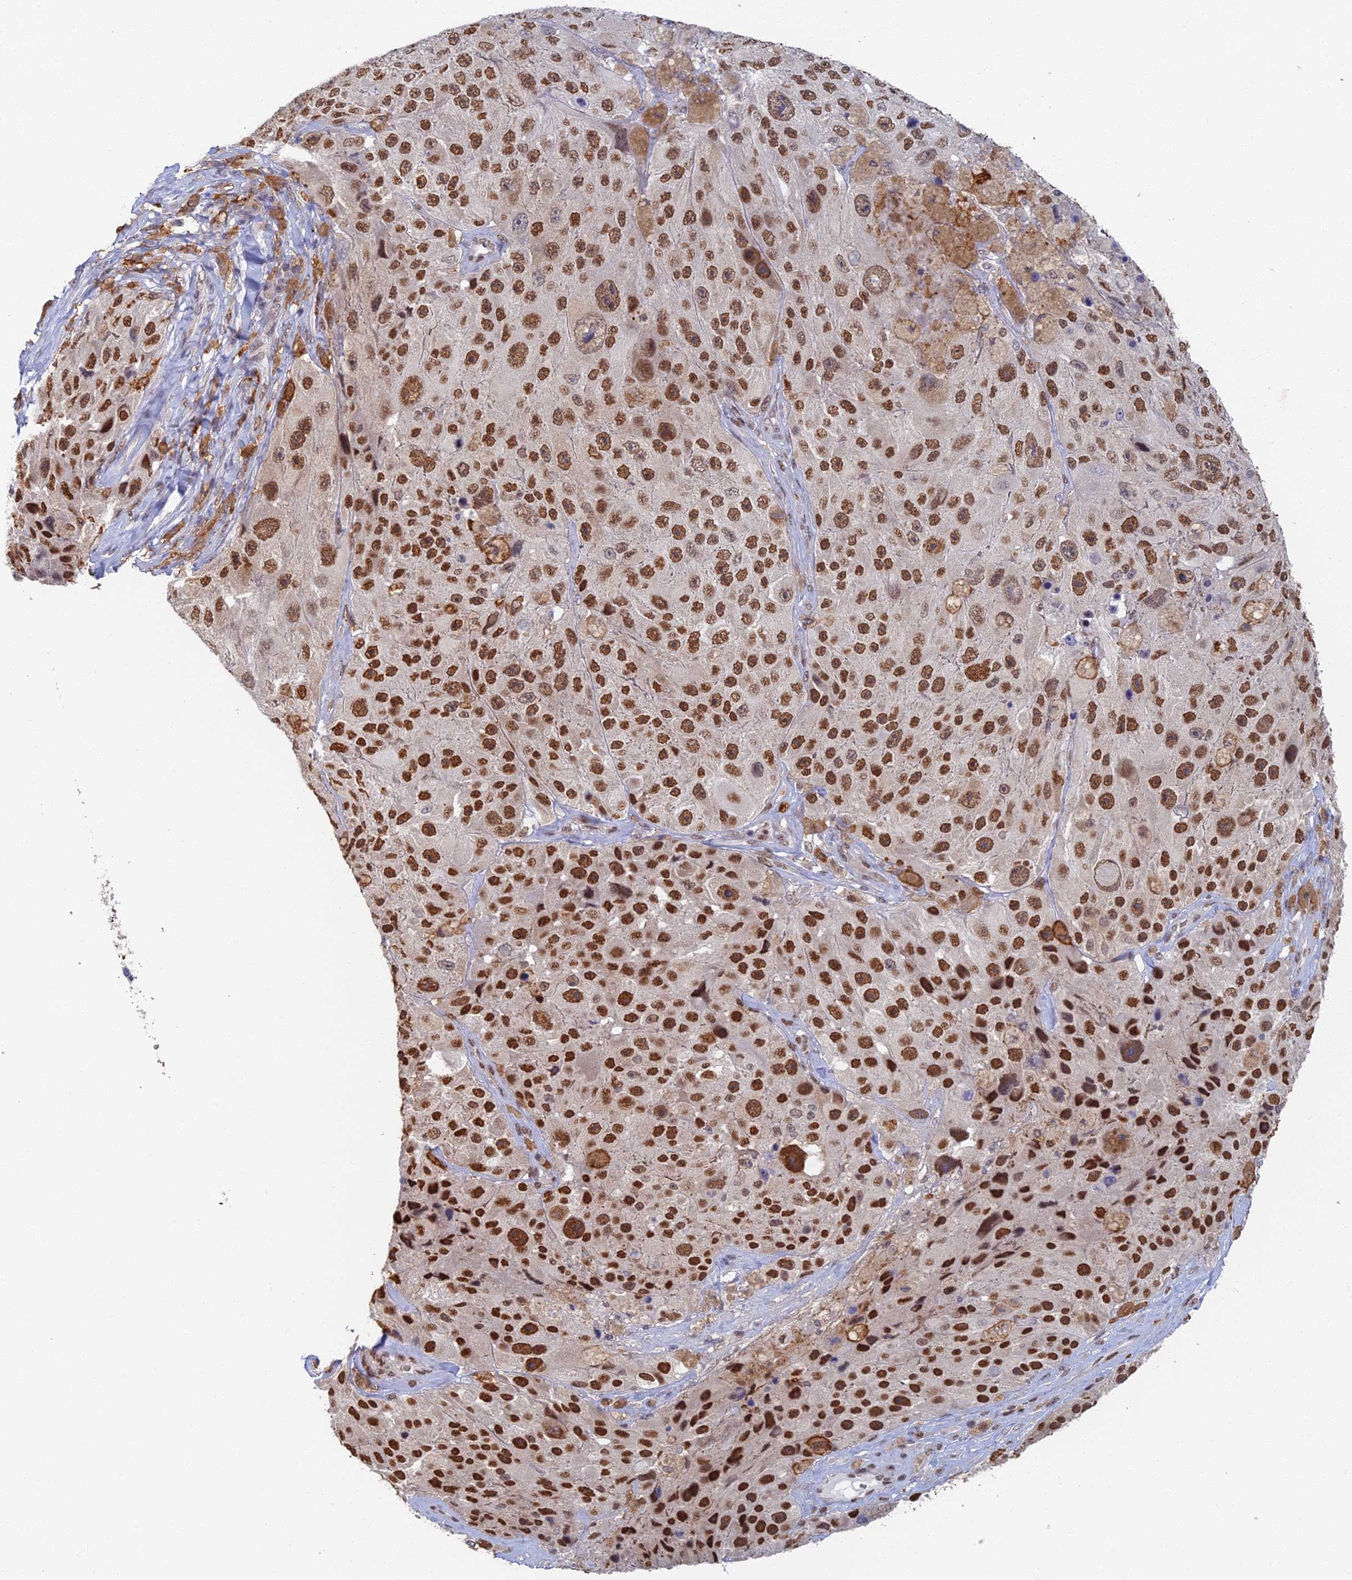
{"staining": {"intensity": "strong", "quantity": ">75%", "location": "nuclear"}, "tissue": "melanoma", "cell_type": "Tumor cells", "image_type": "cancer", "snomed": [{"axis": "morphology", "description": "Malignant melanoma, Metastatic site"}, {"axis": "topography", "description": "Lymph node"}], "caption": "IHC of malignant melanoma (metastatic site) shows high levels of strong nuclear staining in approximately >75% of tumor cells. The protein is stained brown, and the nuclei are stained in blue (DAB (3,3'-diaminobenzidine) IHC with brightfield microscopy, high magnification).", "gene": "GPATCH1", "patient": {"sex": "male", "age": 62}}